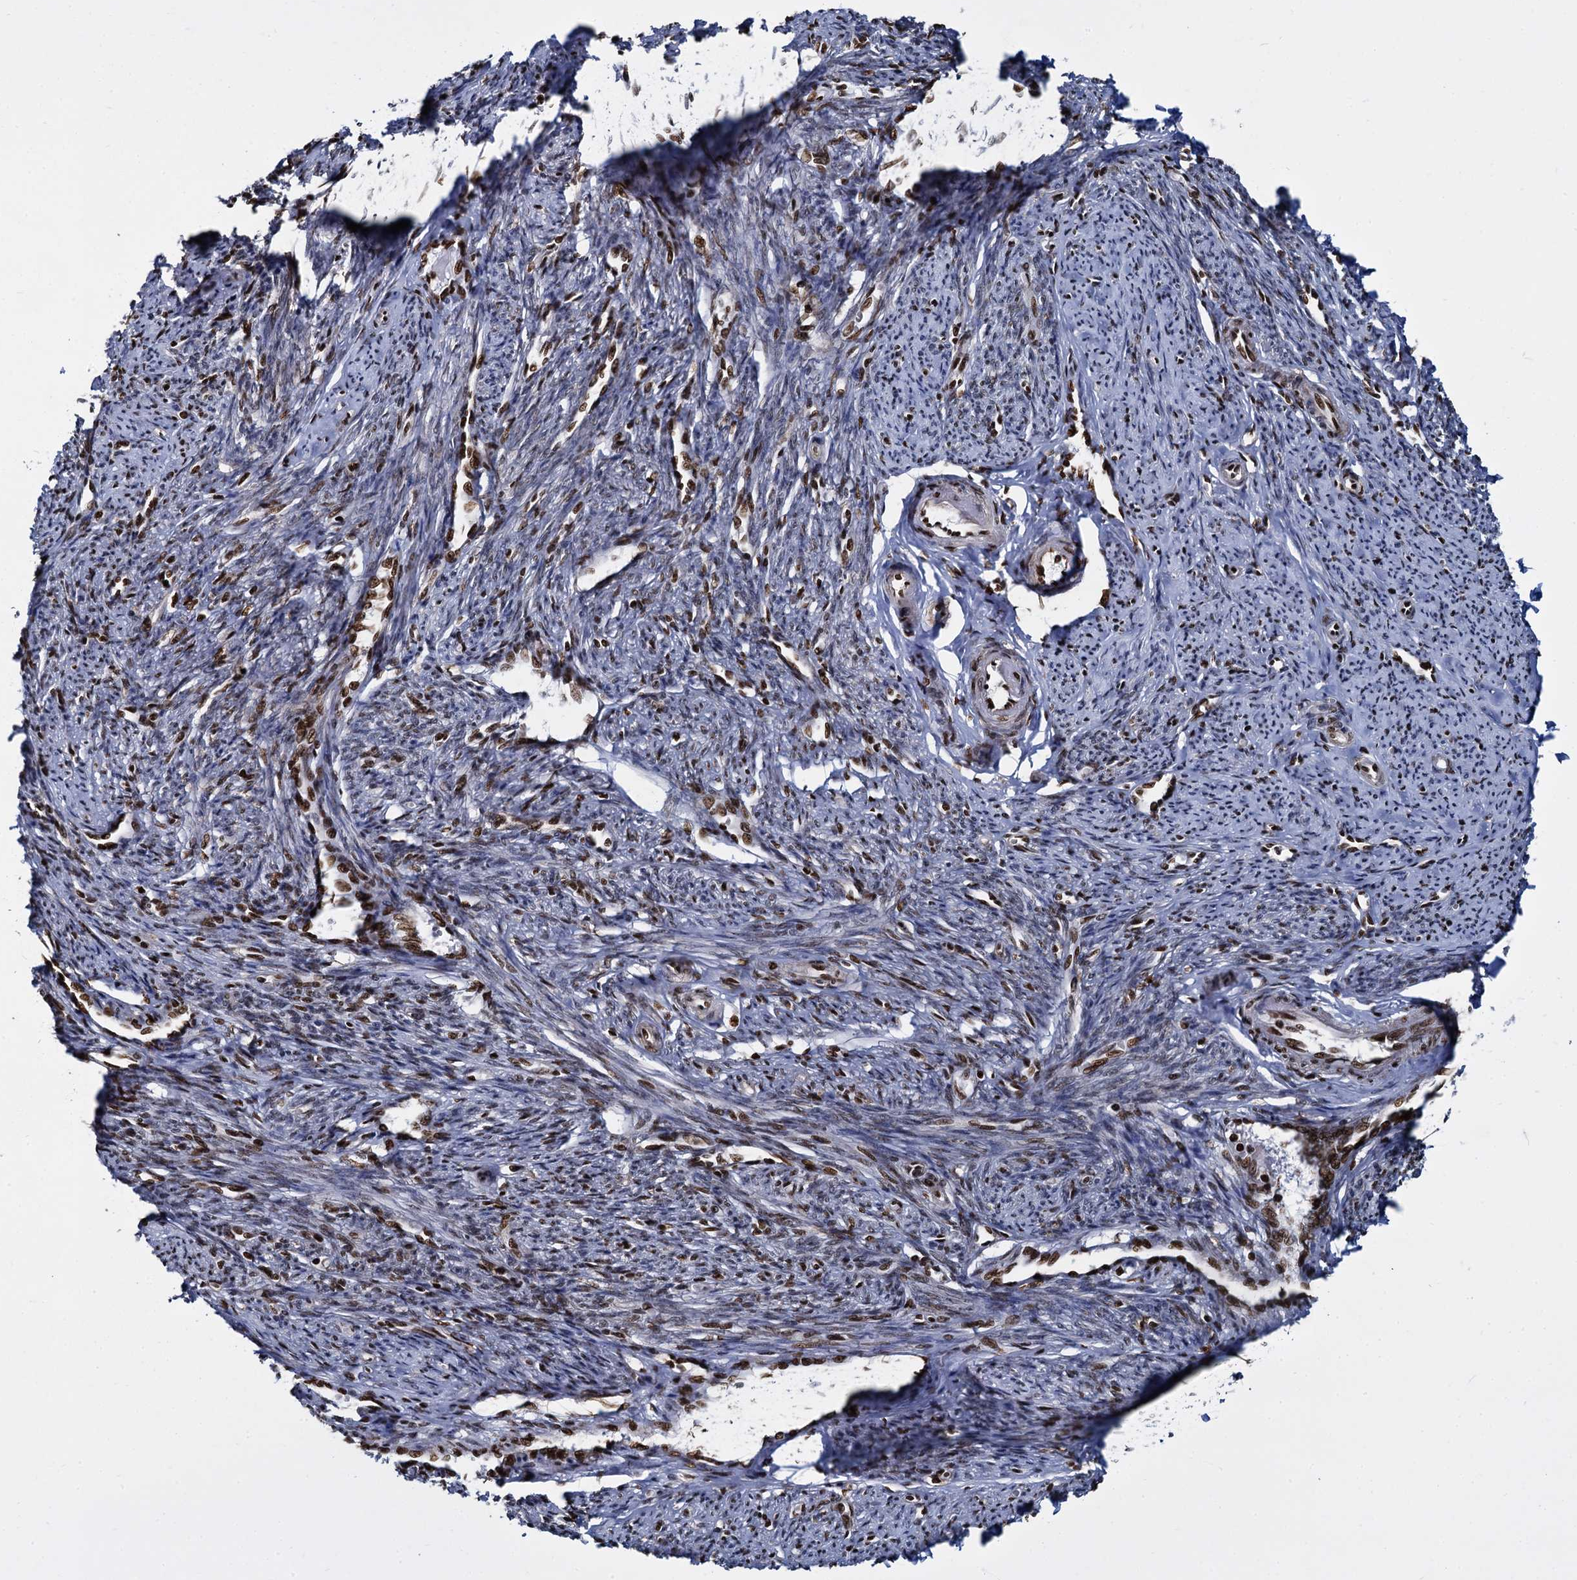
{"staining": {"intensity": "strong", "quantity": ">75%", "location": "nuclear"}, "tissue": "smooth muscle", "cell_type": "Smooth muscle cells", "image_type": "normal", "snomed": [{"axis": "morphology", "description": "Normal tissue, NOS"}, {"axis": "topography", "description": "Smooth muscle"}, {"axis": "topography", "description": "Uterus"}], "caption": "This is a micrograph of IHC staining of unremarkable smooth muscle, which shows strong expression in the nuclear of smooth muscle cells.", "gene": "DCPS", "patient": {"sex": "female", "age": 59}}